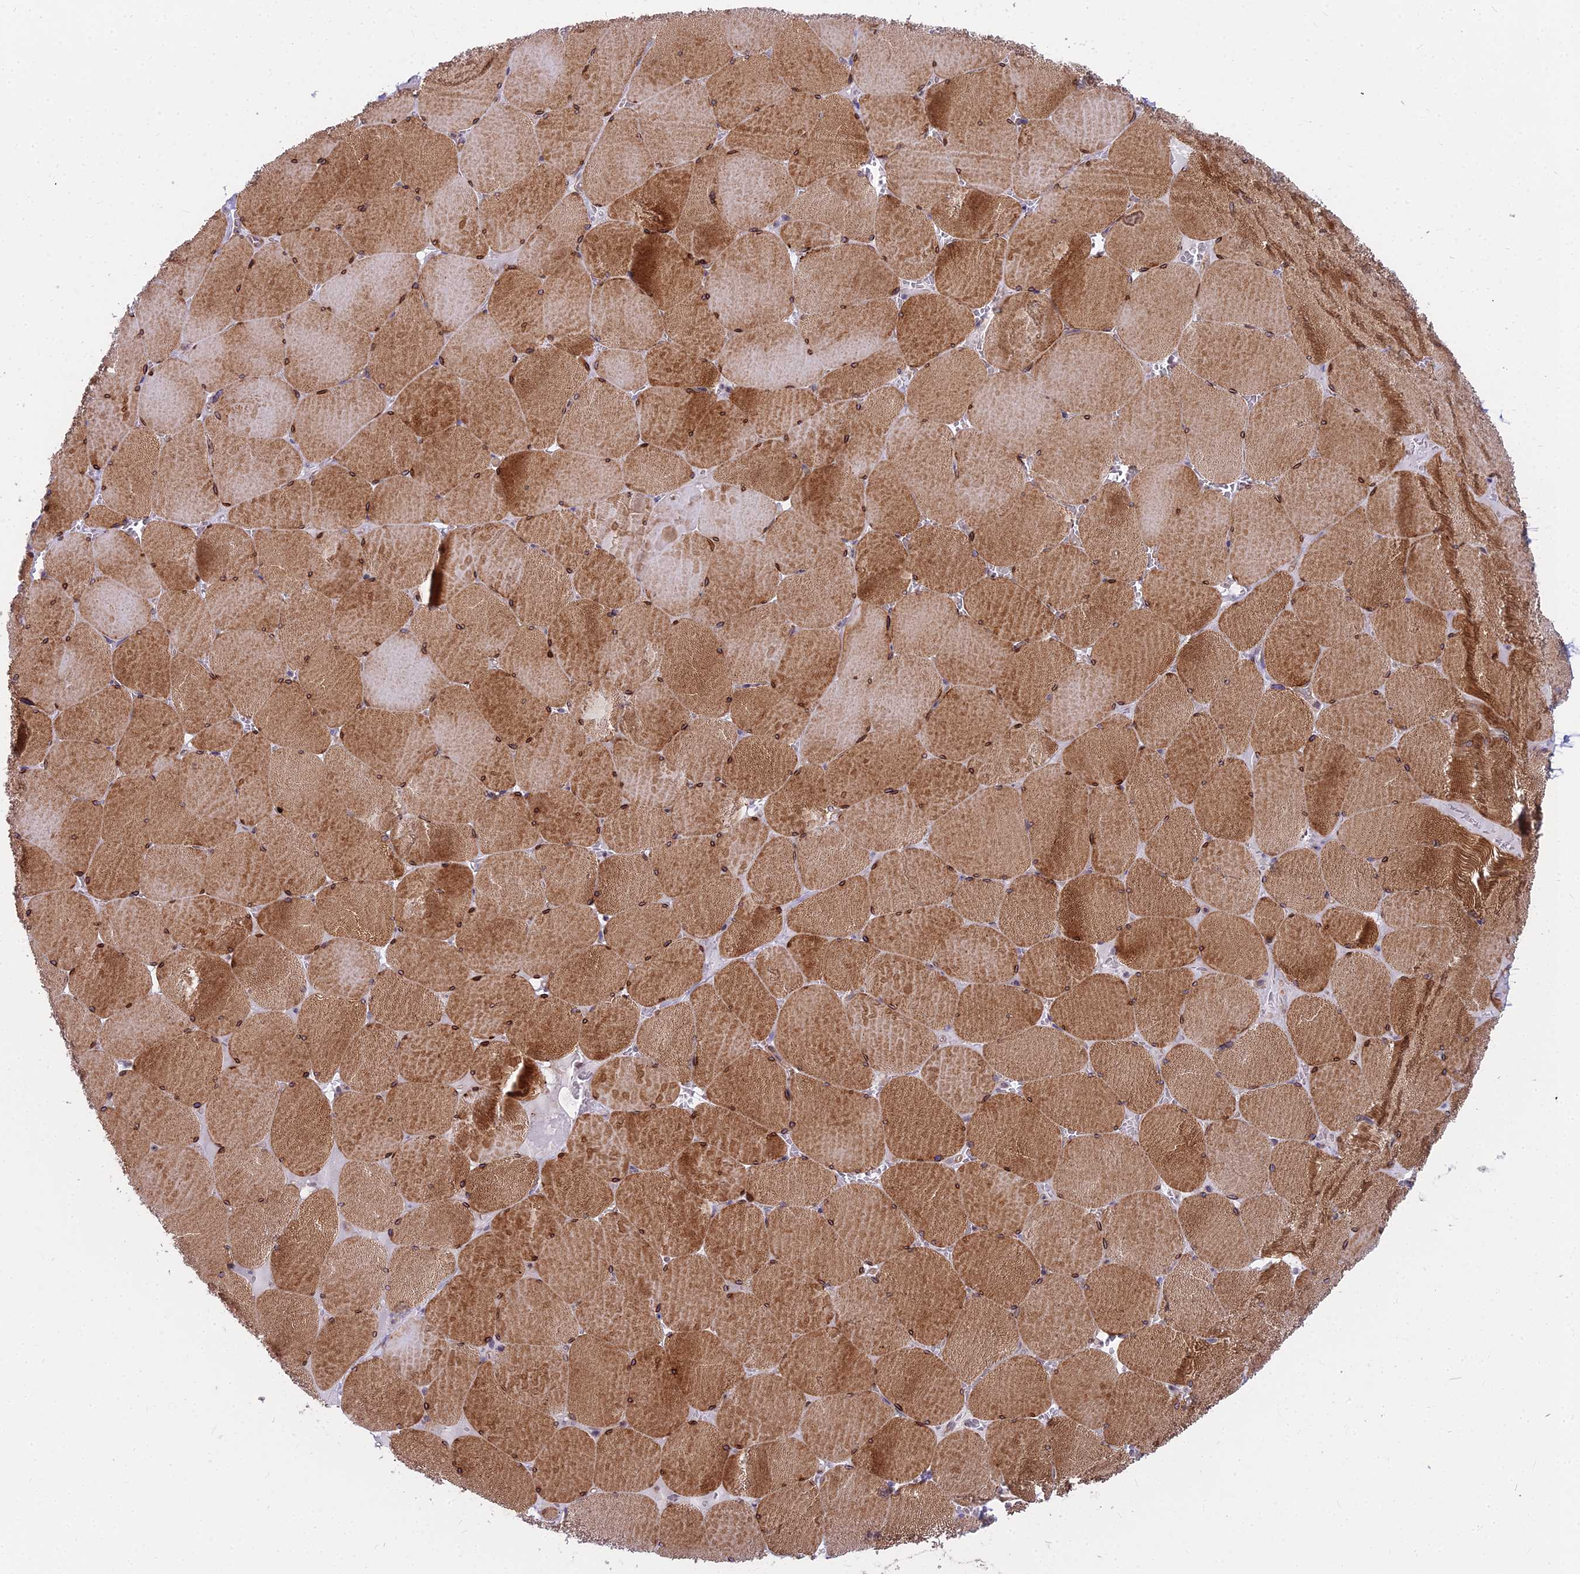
{"staining": {"intensity": "strong", "quantity": ">75%", "location": "cytoplasmic/membranous"}, "tissue": "skeletal muscle", "cell_type": "Myocytes", "image_type": "normal", "snomed": [{"axis": "morphology", "description": "Normal tissue, NOS"}, {"axis": "topography", "description": "Skeletal muscle"}, {"axis": "topography", "description": "Head-Neck"}], "caption": "A high amount of strong cytoplasmic/membranous expression is identified in about >75% of myocytes in unremarkable skeletal muscle.", "gene": "HLA", "patient": {"sex": "male", "age": 66}}